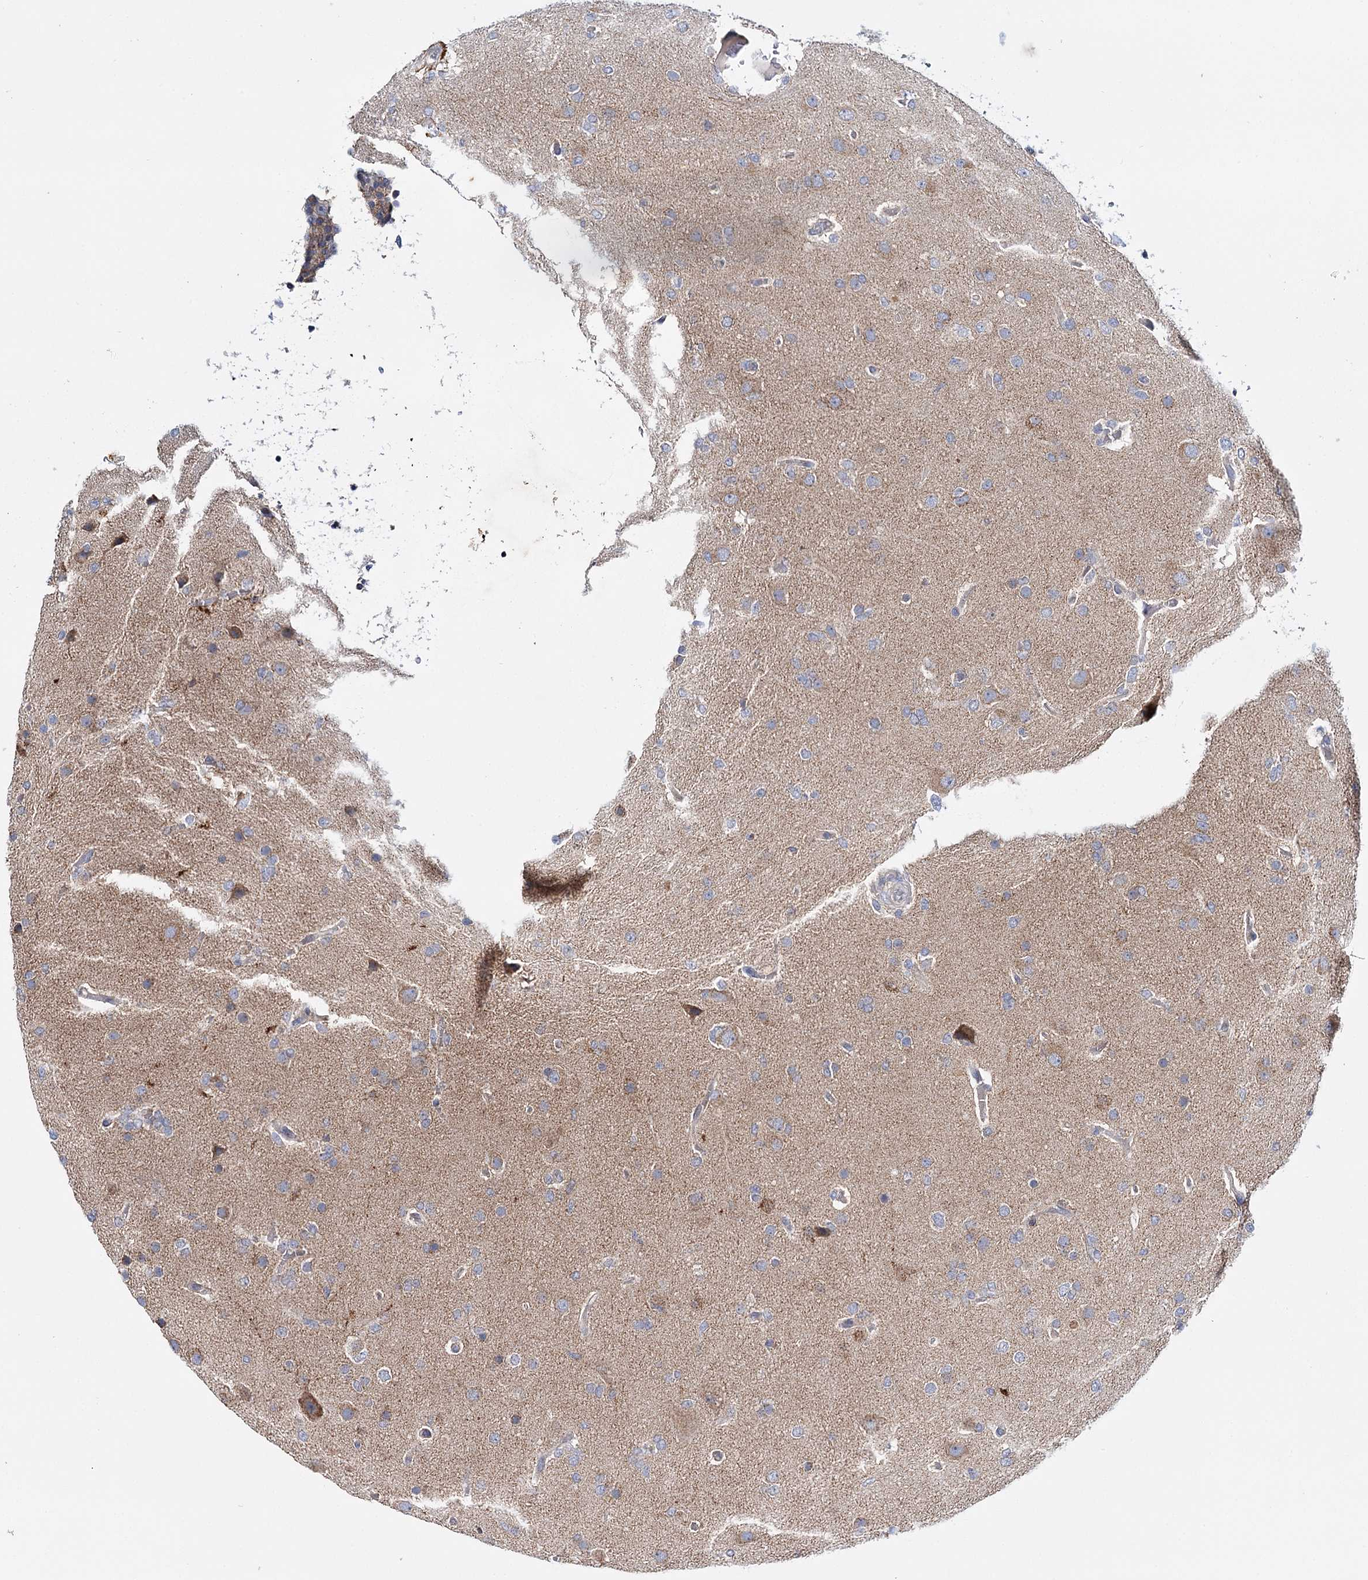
{"staining": {"intensity": "negative", "quantity": "none", "location": "none"}, "tissue": "glioma", "cell_type": "Tumor cells", "image_type": "cancer", "snomed": [{"axis": "morphology", "description": "Glioma, malignant, High grade"}, {"axis": "topography", "description": "Brain"}], "caption": "The immunohistochemistry histopathology image has no significant expression in tumor cells of high-grade glioma (malignant) tissue. (DAB (3,3'-diaminobenzidine) immunohistochemistry (IHC), high magnification).", "gene": "CFAP46", "patient": {"sex": "female", "age": 74}}